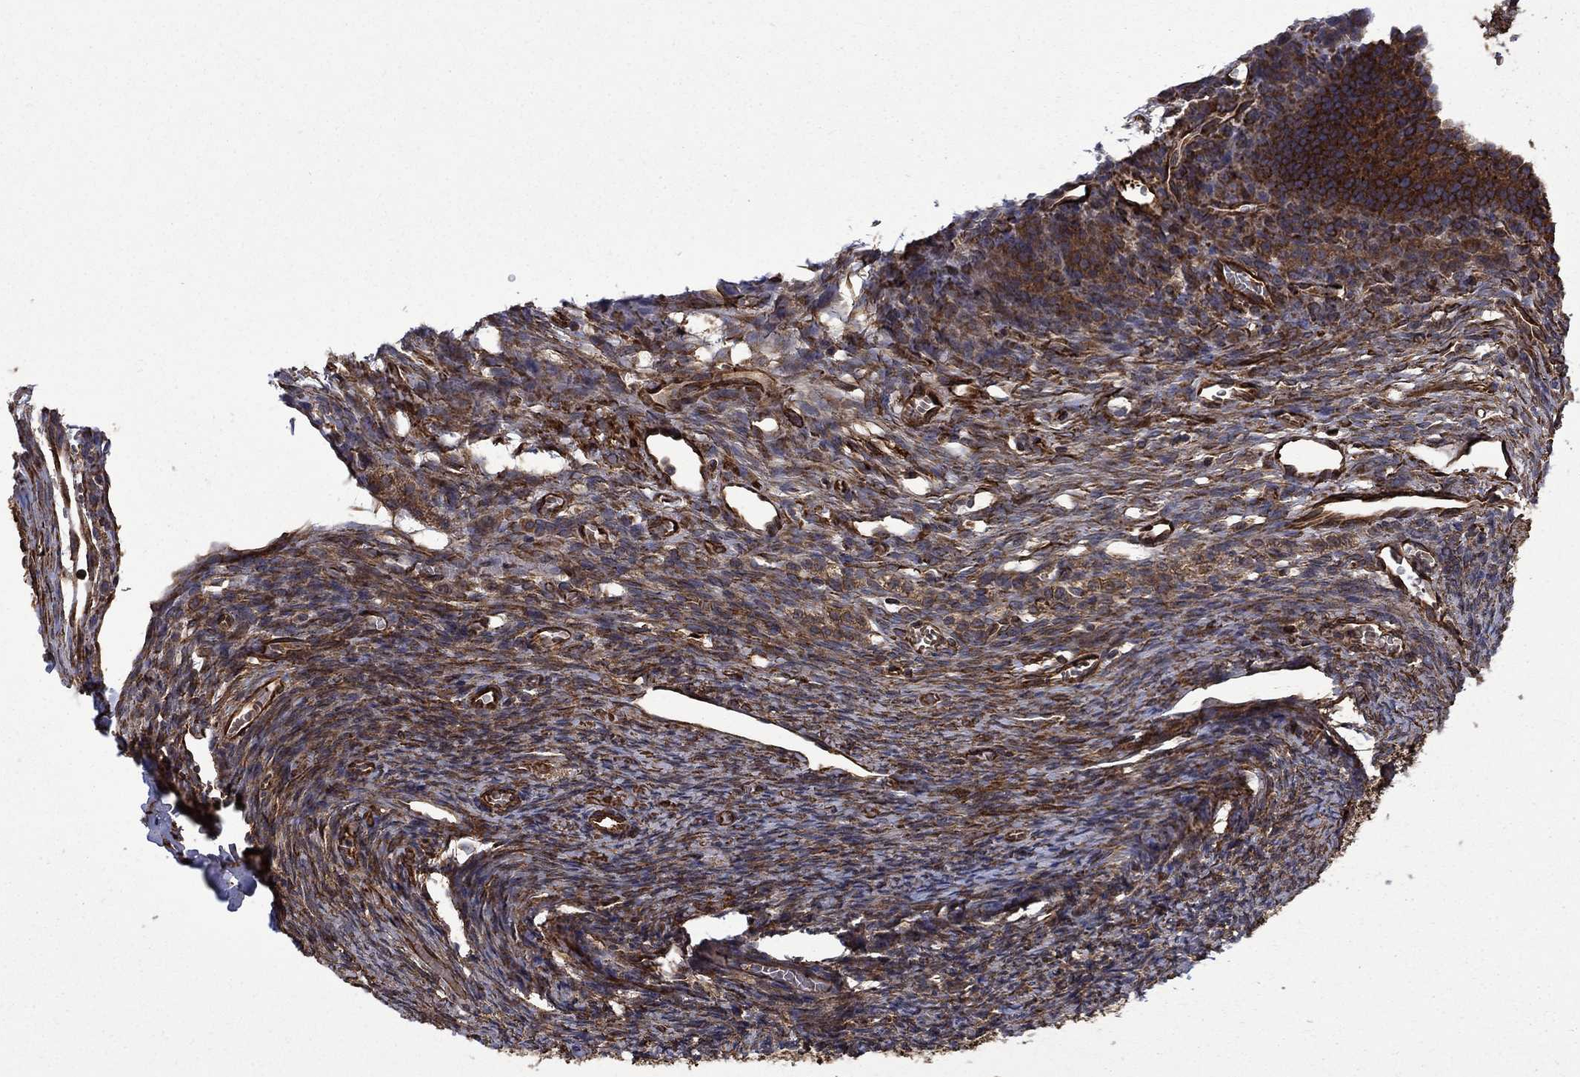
{"staining": {"intensity": "moderate", "quantity": "25%-75%", "location": "cytoplasmic/membranous"}, "tissue": "ovary", "cell_type": "Ovarian stroma cells", "image_type": "normal", "snomed": [{"axis": "morphology", "description": "Normal tissue, NOS"}, {"axis": "topography", "description": "Ovary"}], "caption": "IHC histopathology image of benign ovary stained for a protein (brown), which shows medium levels of moderate cytoplasmic/membranous positivity in about 25%-75% of ovarian stroma cells.", "gene": "CUTC", "patient": {"sex": "female", "age": 27}}